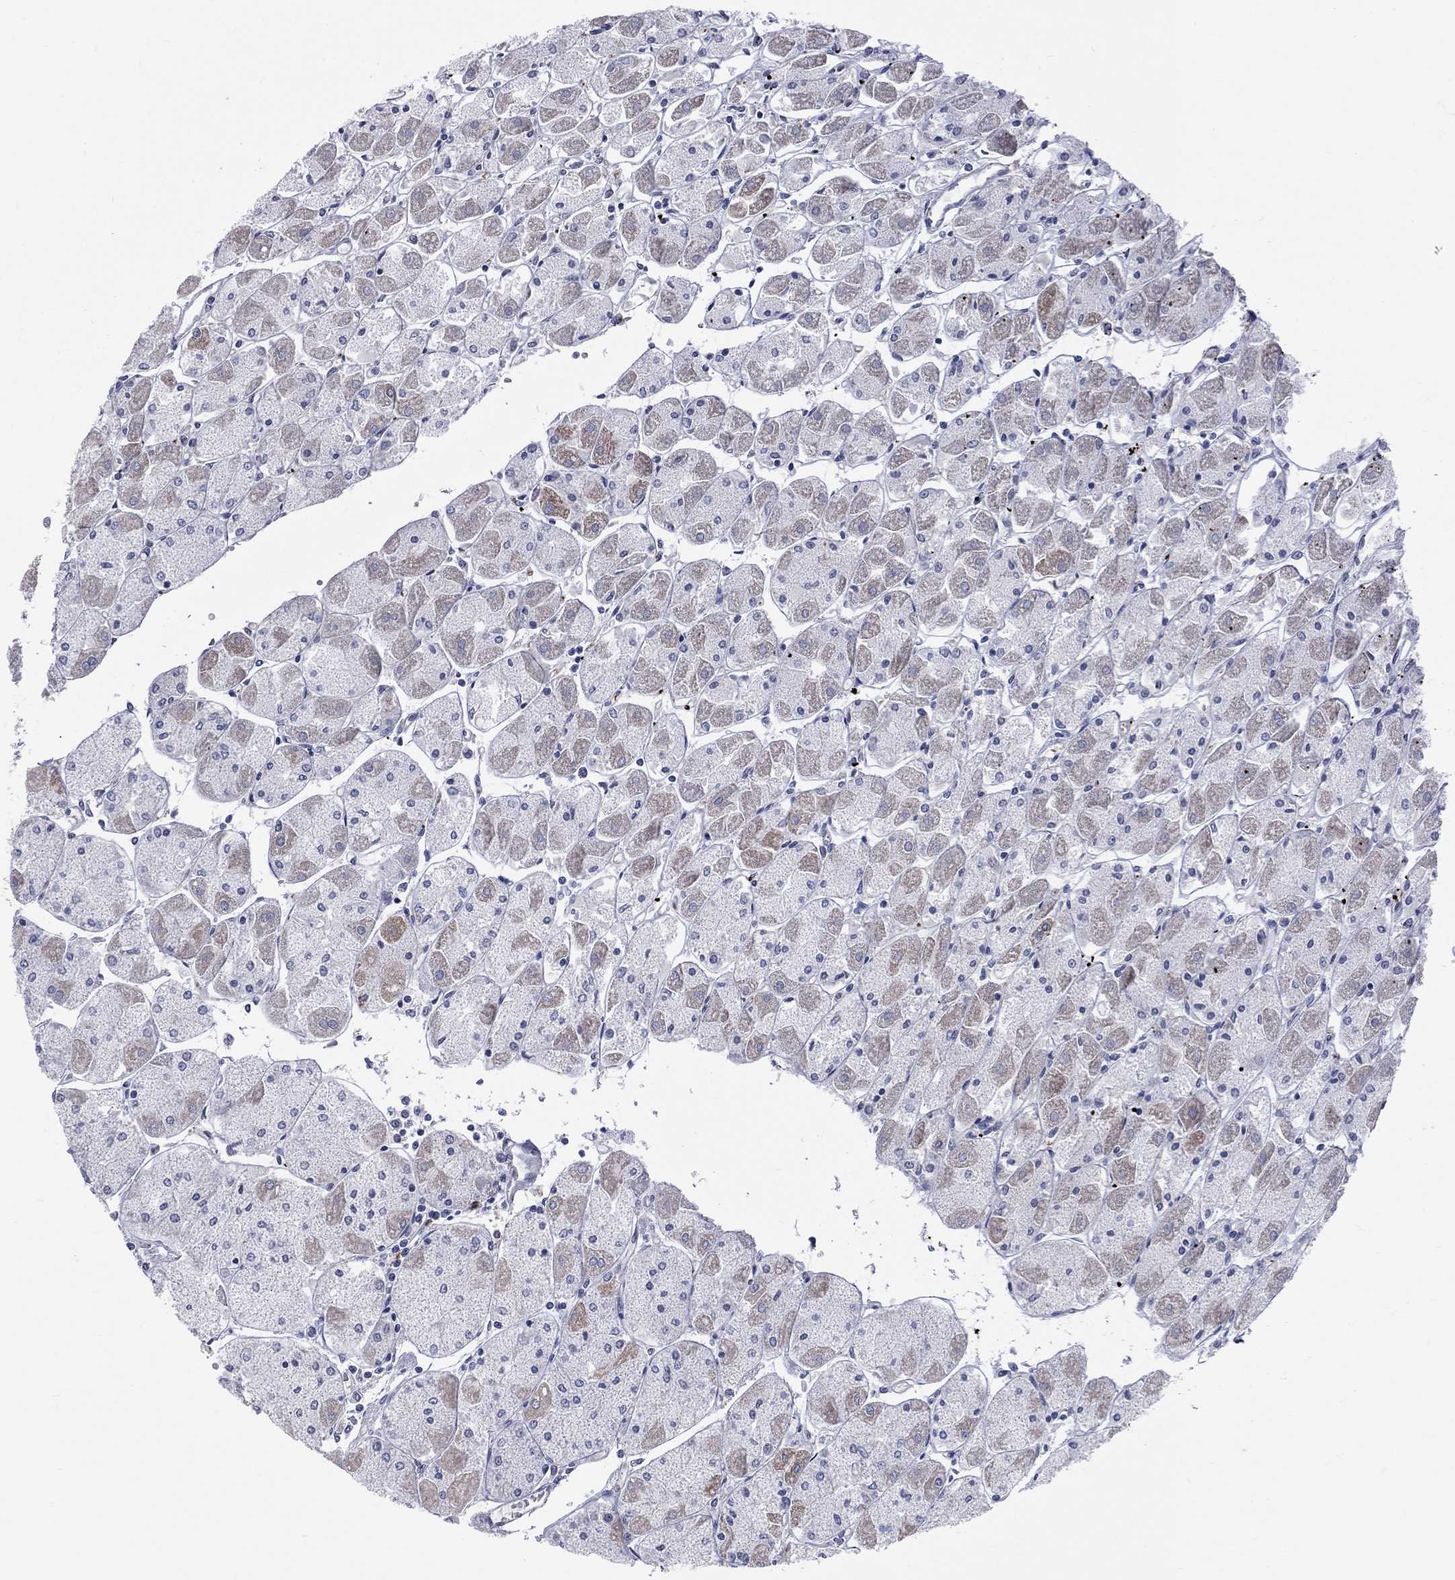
{"staining": {"intensity": "weak", "quantity": "<25%", "location": "cytoplasmic/membranous"}, "tissue": "stomach", "cell_type": "Glandular cells", "image_type": "normal", "snomed": [{"axis": "morphology", "description": "Normal tissue, NOS"}, {"axis": "topography", "description": "Stomach"}], "caption": "Immunohistochemical staining of normal human stomach demonstrates no significant staining in glandular cells.", "gene": "CD22", "patient": {"sex": "male", "age": 70}}